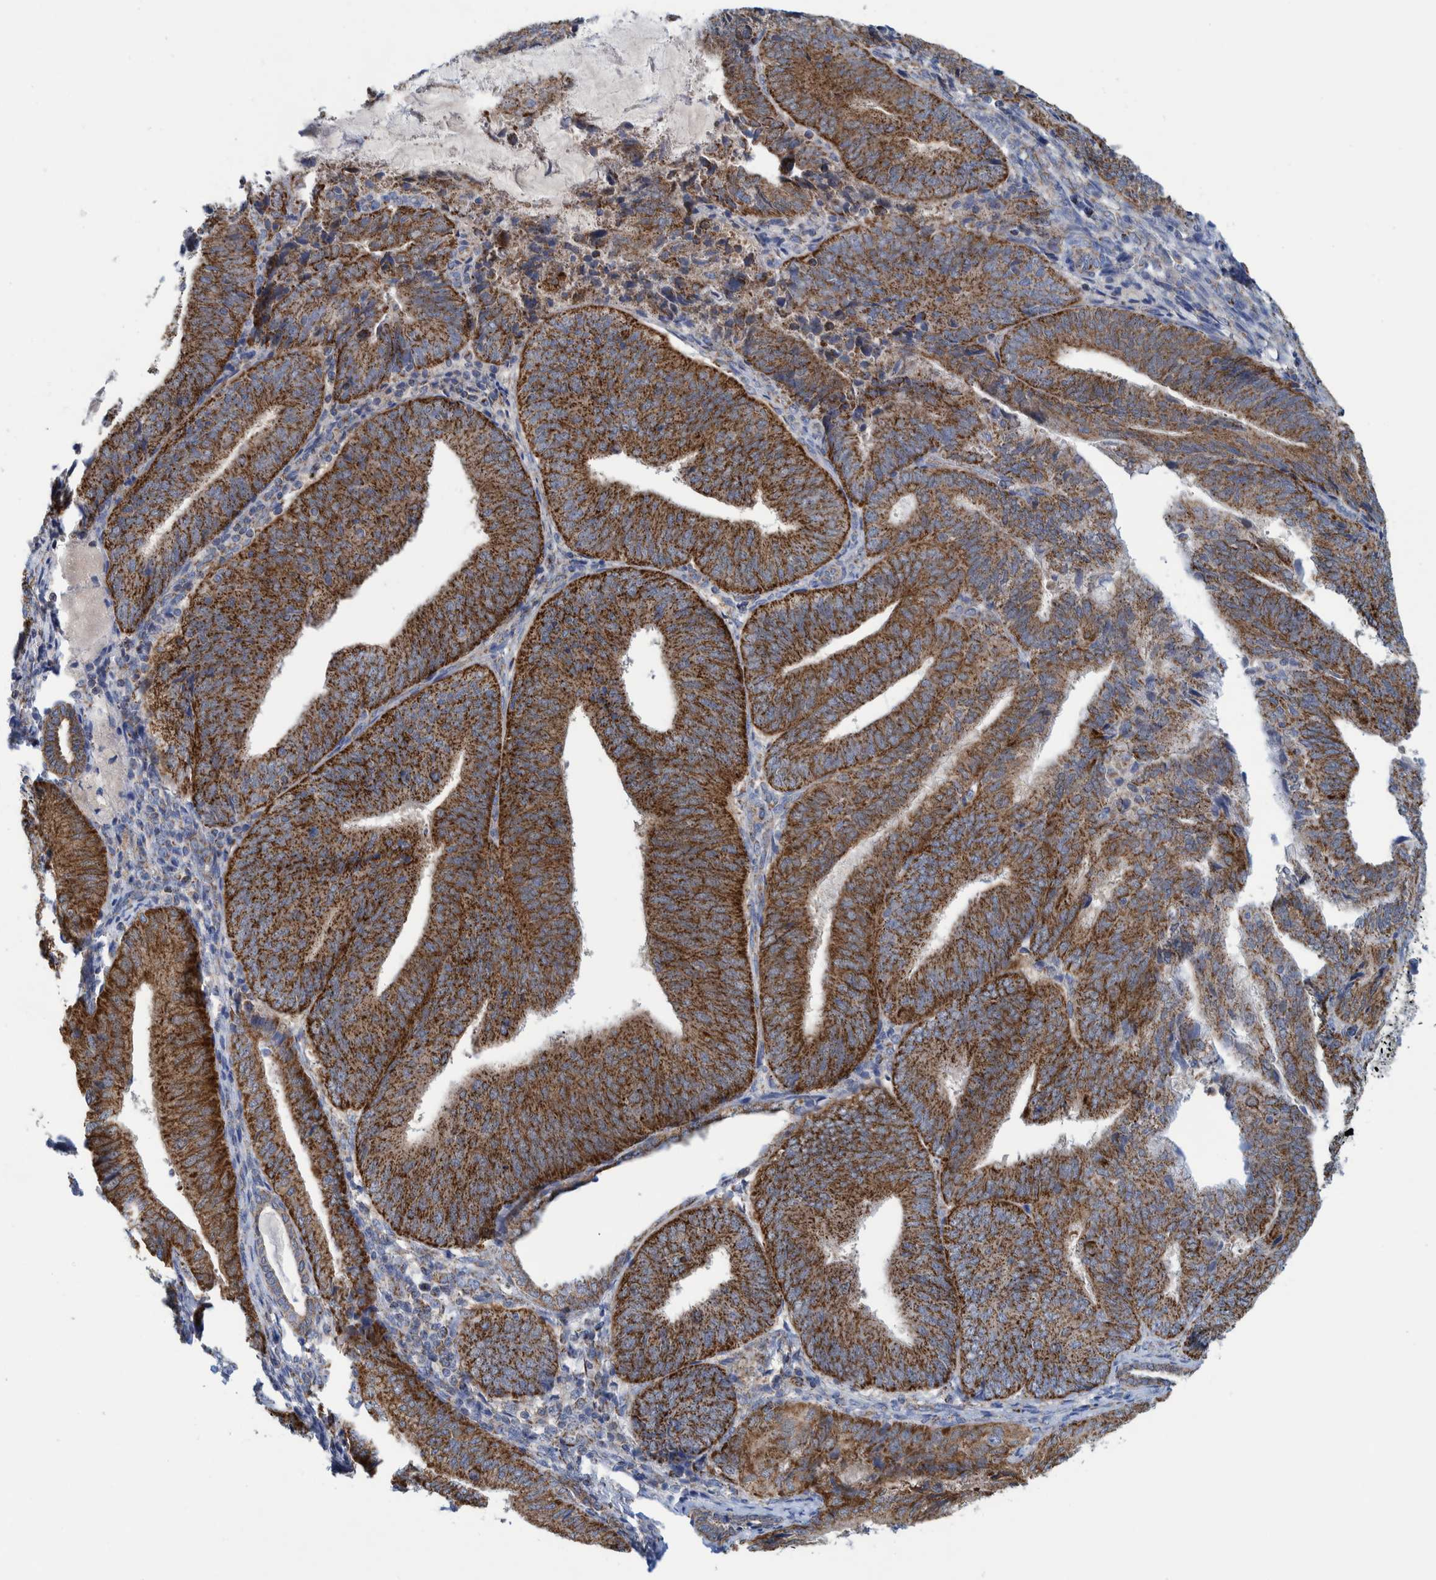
{"staining": {"intensity": "strong", "quantity": ">75%", "location": "cytoplasmic/membranous"}, "tissue": "endometrial cancer", "cell_type": "Tumor cells", "image_type": "cancer", "snomed": [{"axis": "morphology", "description": "Adenocarcinoma, NOS"}, {"axis": "topography", "description": "Endometrium"}], "caption": "Immunohistochemistry (IHC) photomicrograph of human endometrial cancer stained for a protein (brown), which exhibits high levels of strong cytoplasmic/membranous positivity in approximately >75% of tumor cells.", "gene": "MRPS7", "patient": {"sex": "female", "age": 81}}